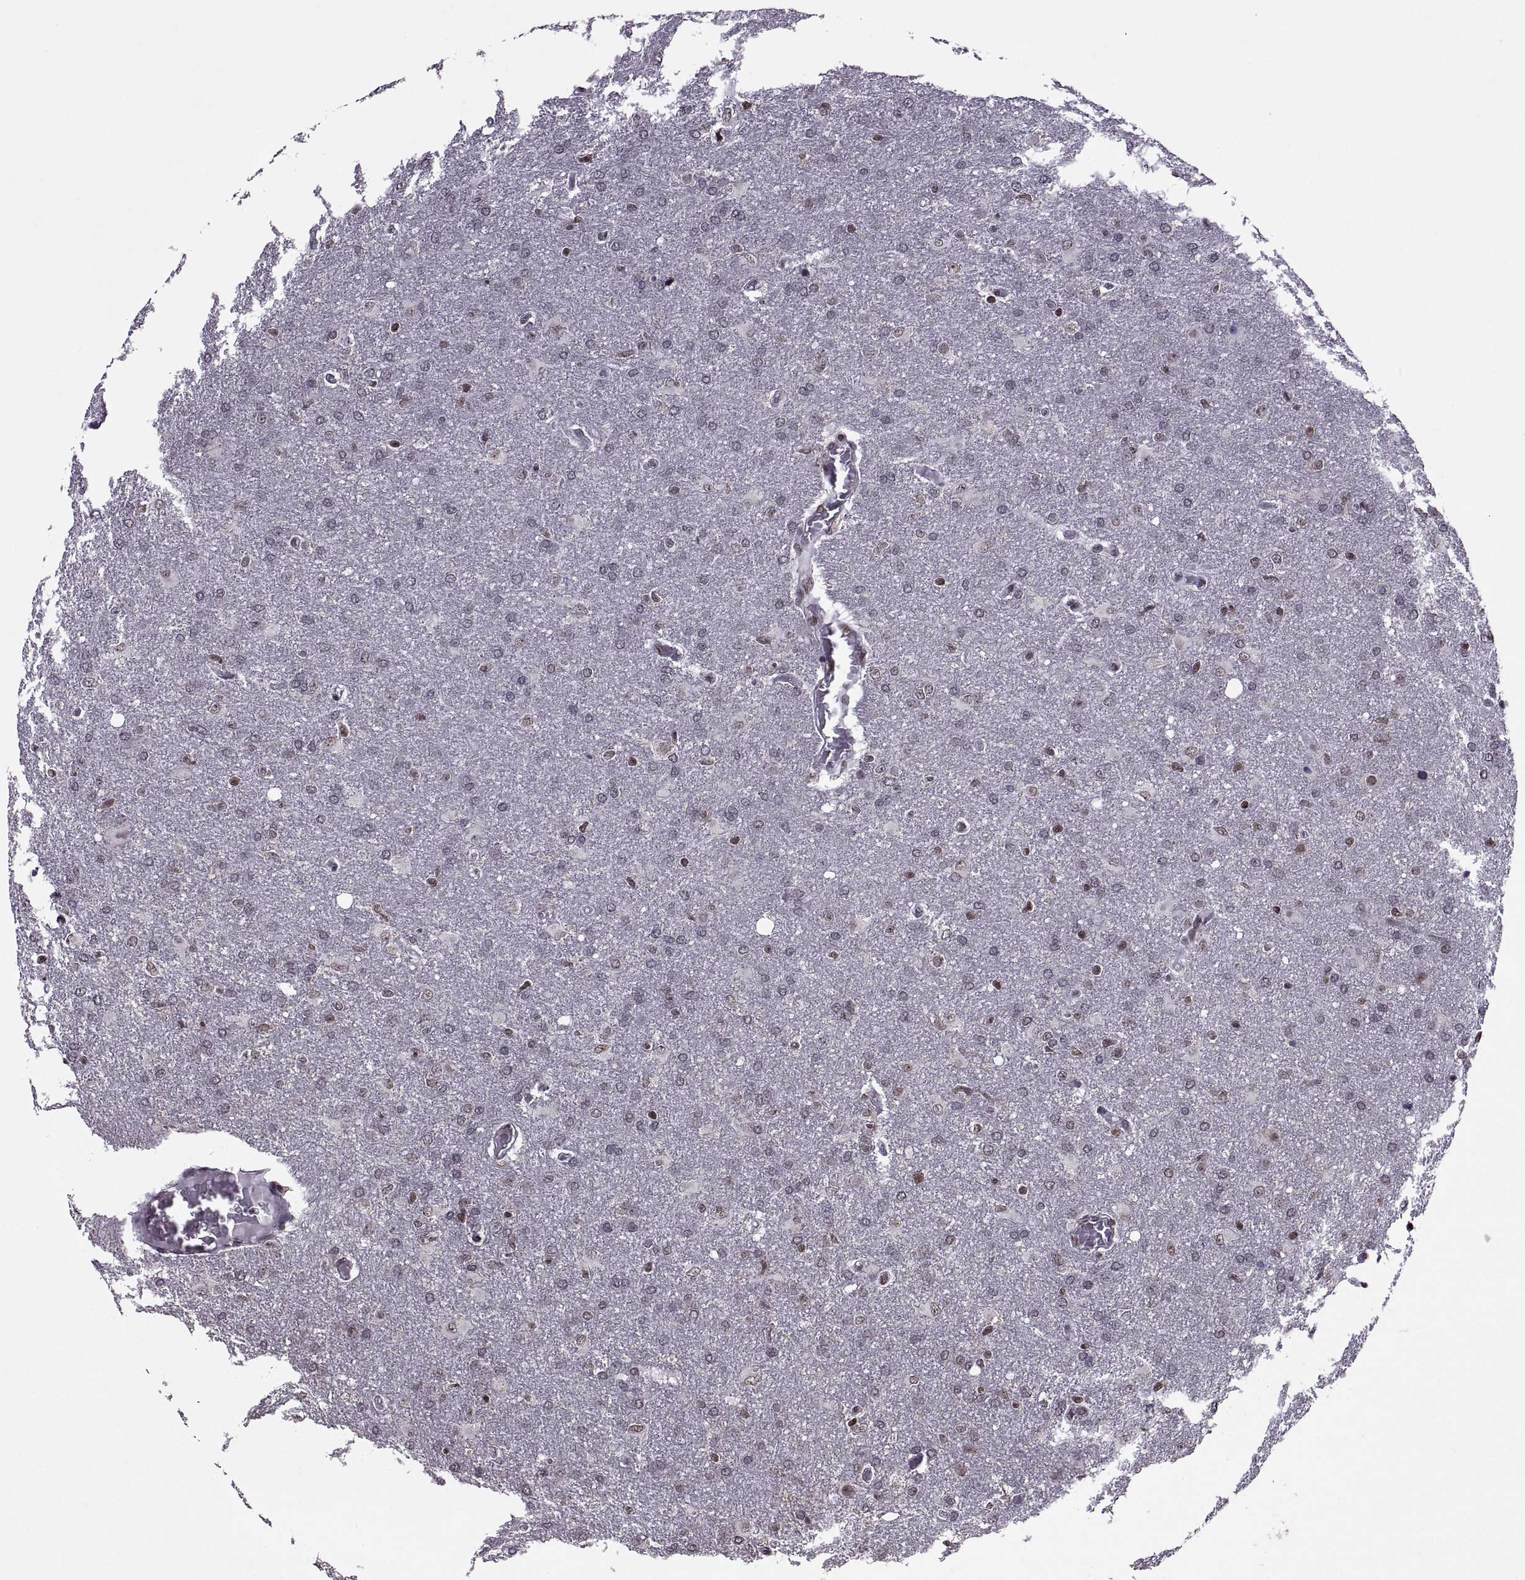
{"staining": {"intensity": "negative", "quantity": "none", "location": "none"}, "tissue": "glioma", "cell_type": "Tumor cells", "image_type": "cancer", "snomed": [{"axis": "morphology", "description": "Glioma, malignant, High grade"}, {"axis": "topography", "description": "Brain"}], "caption": "Immunohistochemistry photomicrograph of human malignant glioma (high-grade) stained for a protein (brown), which shows no expression in tumor cells. The staining is performed using DAB brown chromogen with nuclei counter-stained in using hematoxylin.", "gene": "INTS3", "patient": {"sex": "male", "age": 68}}